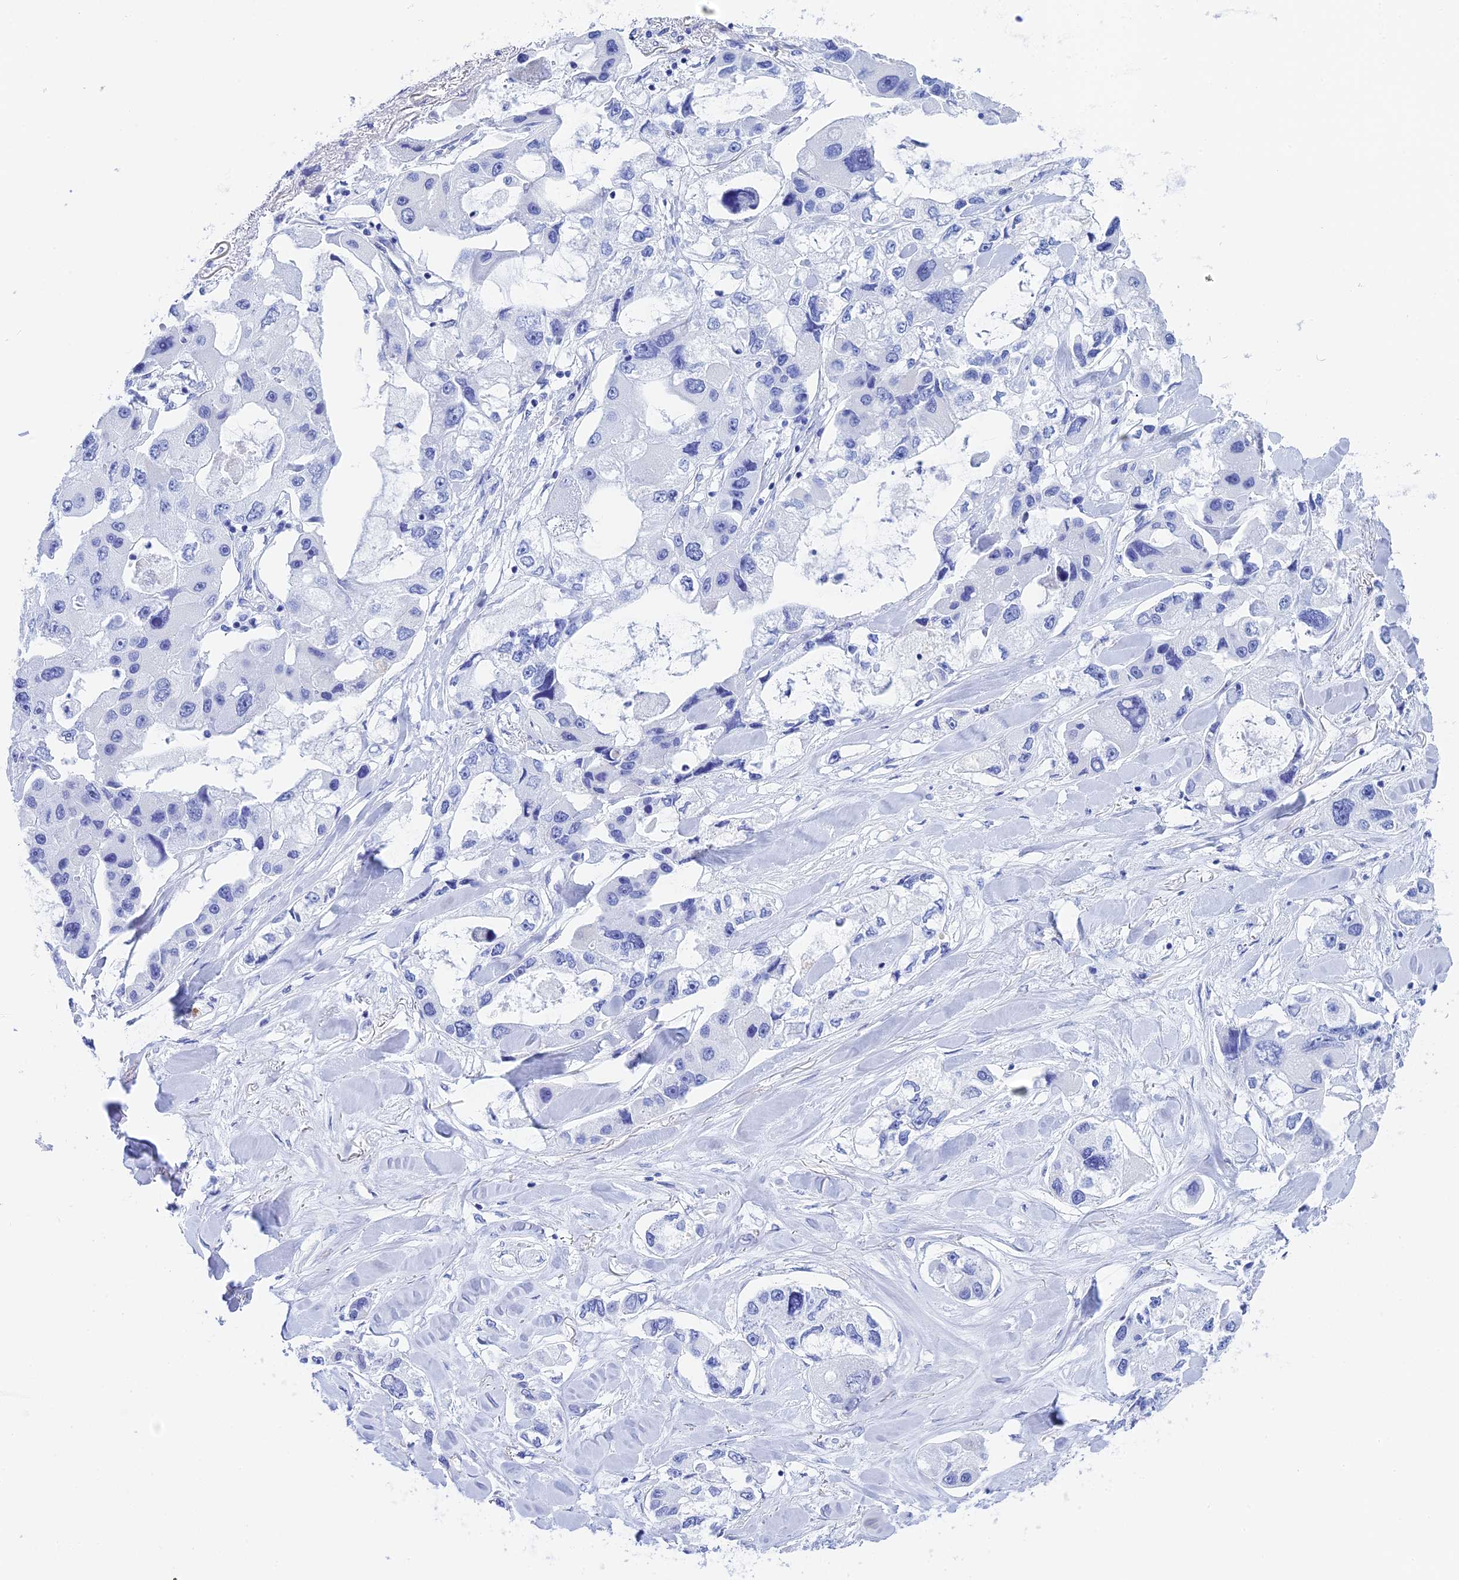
{"staining": {"intensity": "negative", "quantity": "none", "location": "none"}, "tissue": "lung cancer", "cell_type": "Tumor cells", "image_type": "cancer", "snomed": [{"axis": "morphology", "description": "Adenocarcinoma, NOS"}, {"axis": "topography", "description": "Lung"}], "caption": "Lung cancer (adenocarcinoma) stained for a protein using immunohistochemistry exhibits no staining tumor cells.", "gene": "TEX101", "patient": {"sex": "female", "age": 54}}